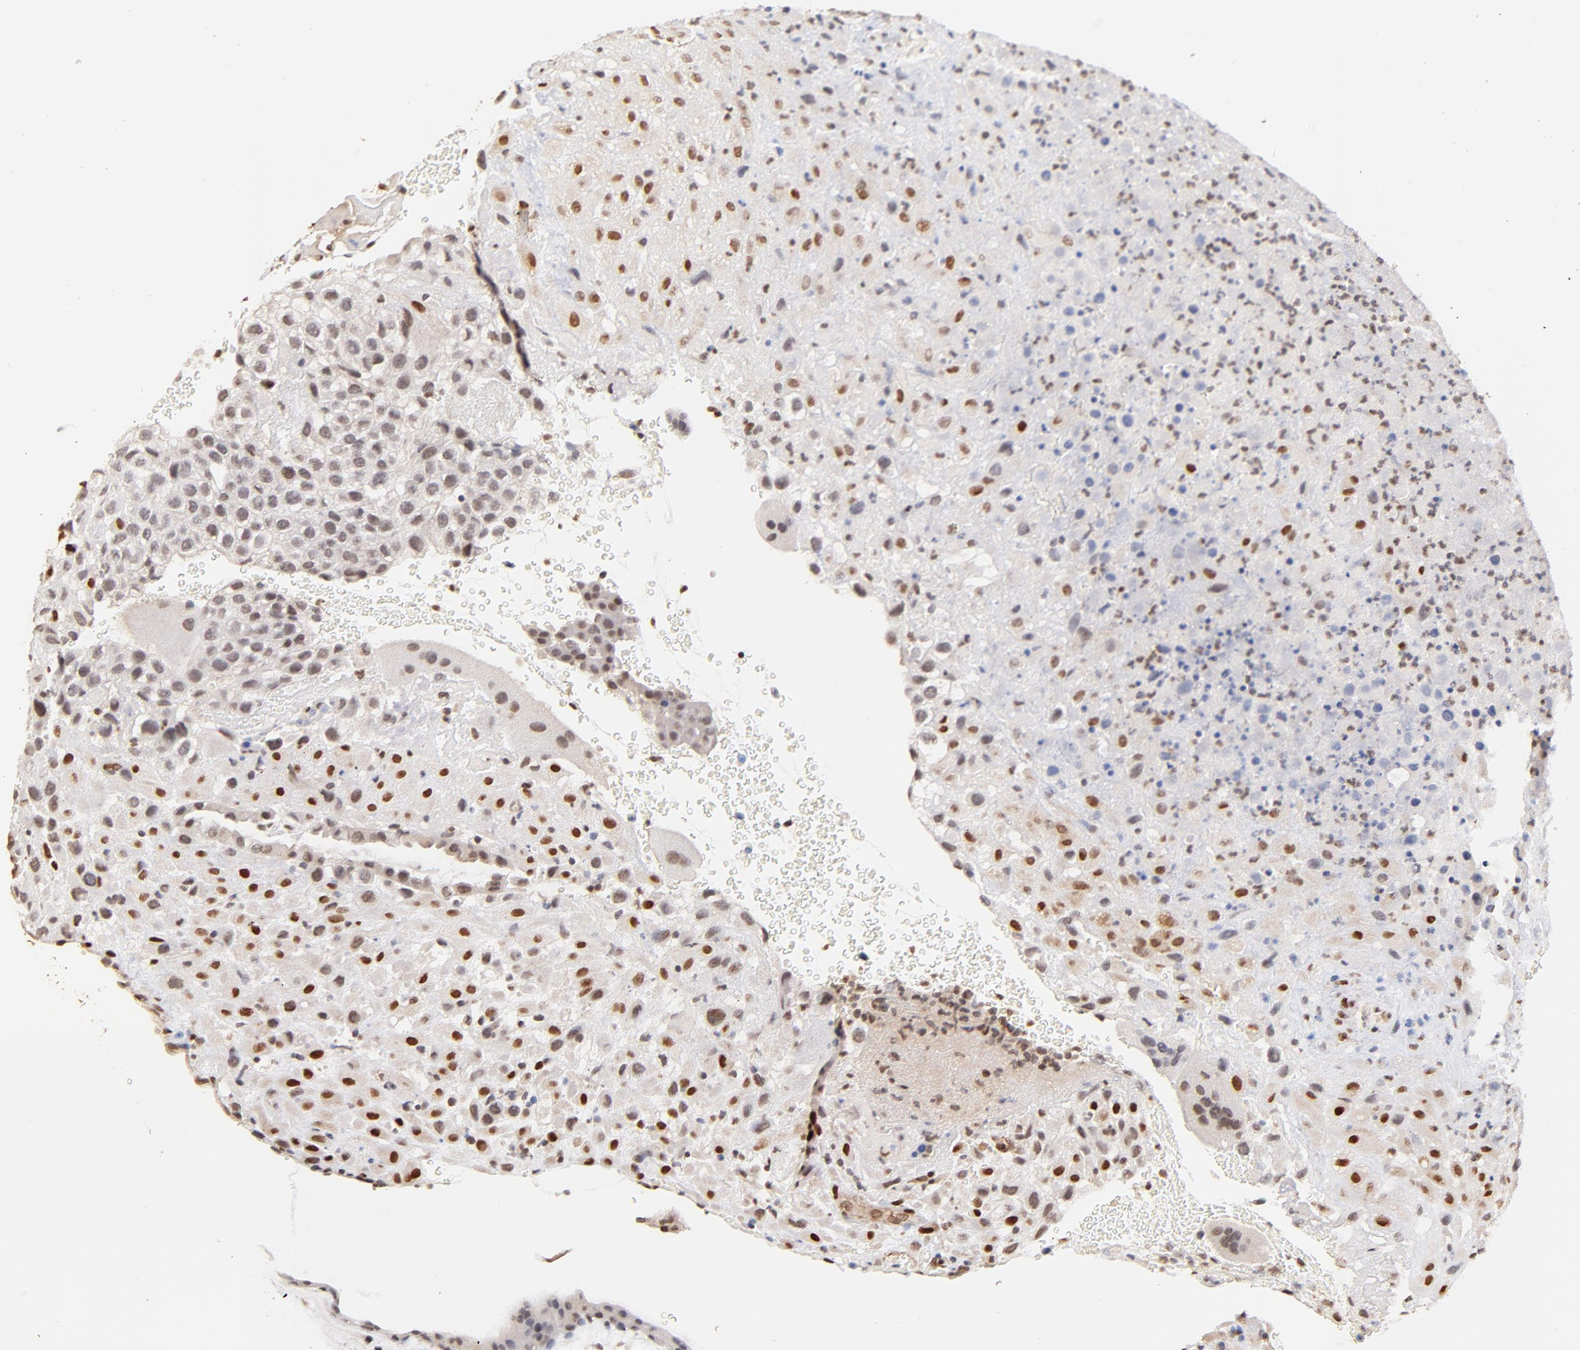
{"staining": {"intensity": "moderate", "quantity": "25%-75%", "location": "nuclear"}, "tissue": "placenta", "cell_type": "Decidual cells", "image_type": "normal", "snomed": [{"axis": "morphology", "description": "Normal tissue, NOS"}, {"axis": "topography", "description": "Placenta"}], "caption": "Approximately 25%-75% of decidual cells in benign human placenta reveal moderate nuclear protein staining as visualized by brown immunohistochemical staining.", "gene": "ZFP92", "patient": {"sex": "female", "age": 19}}